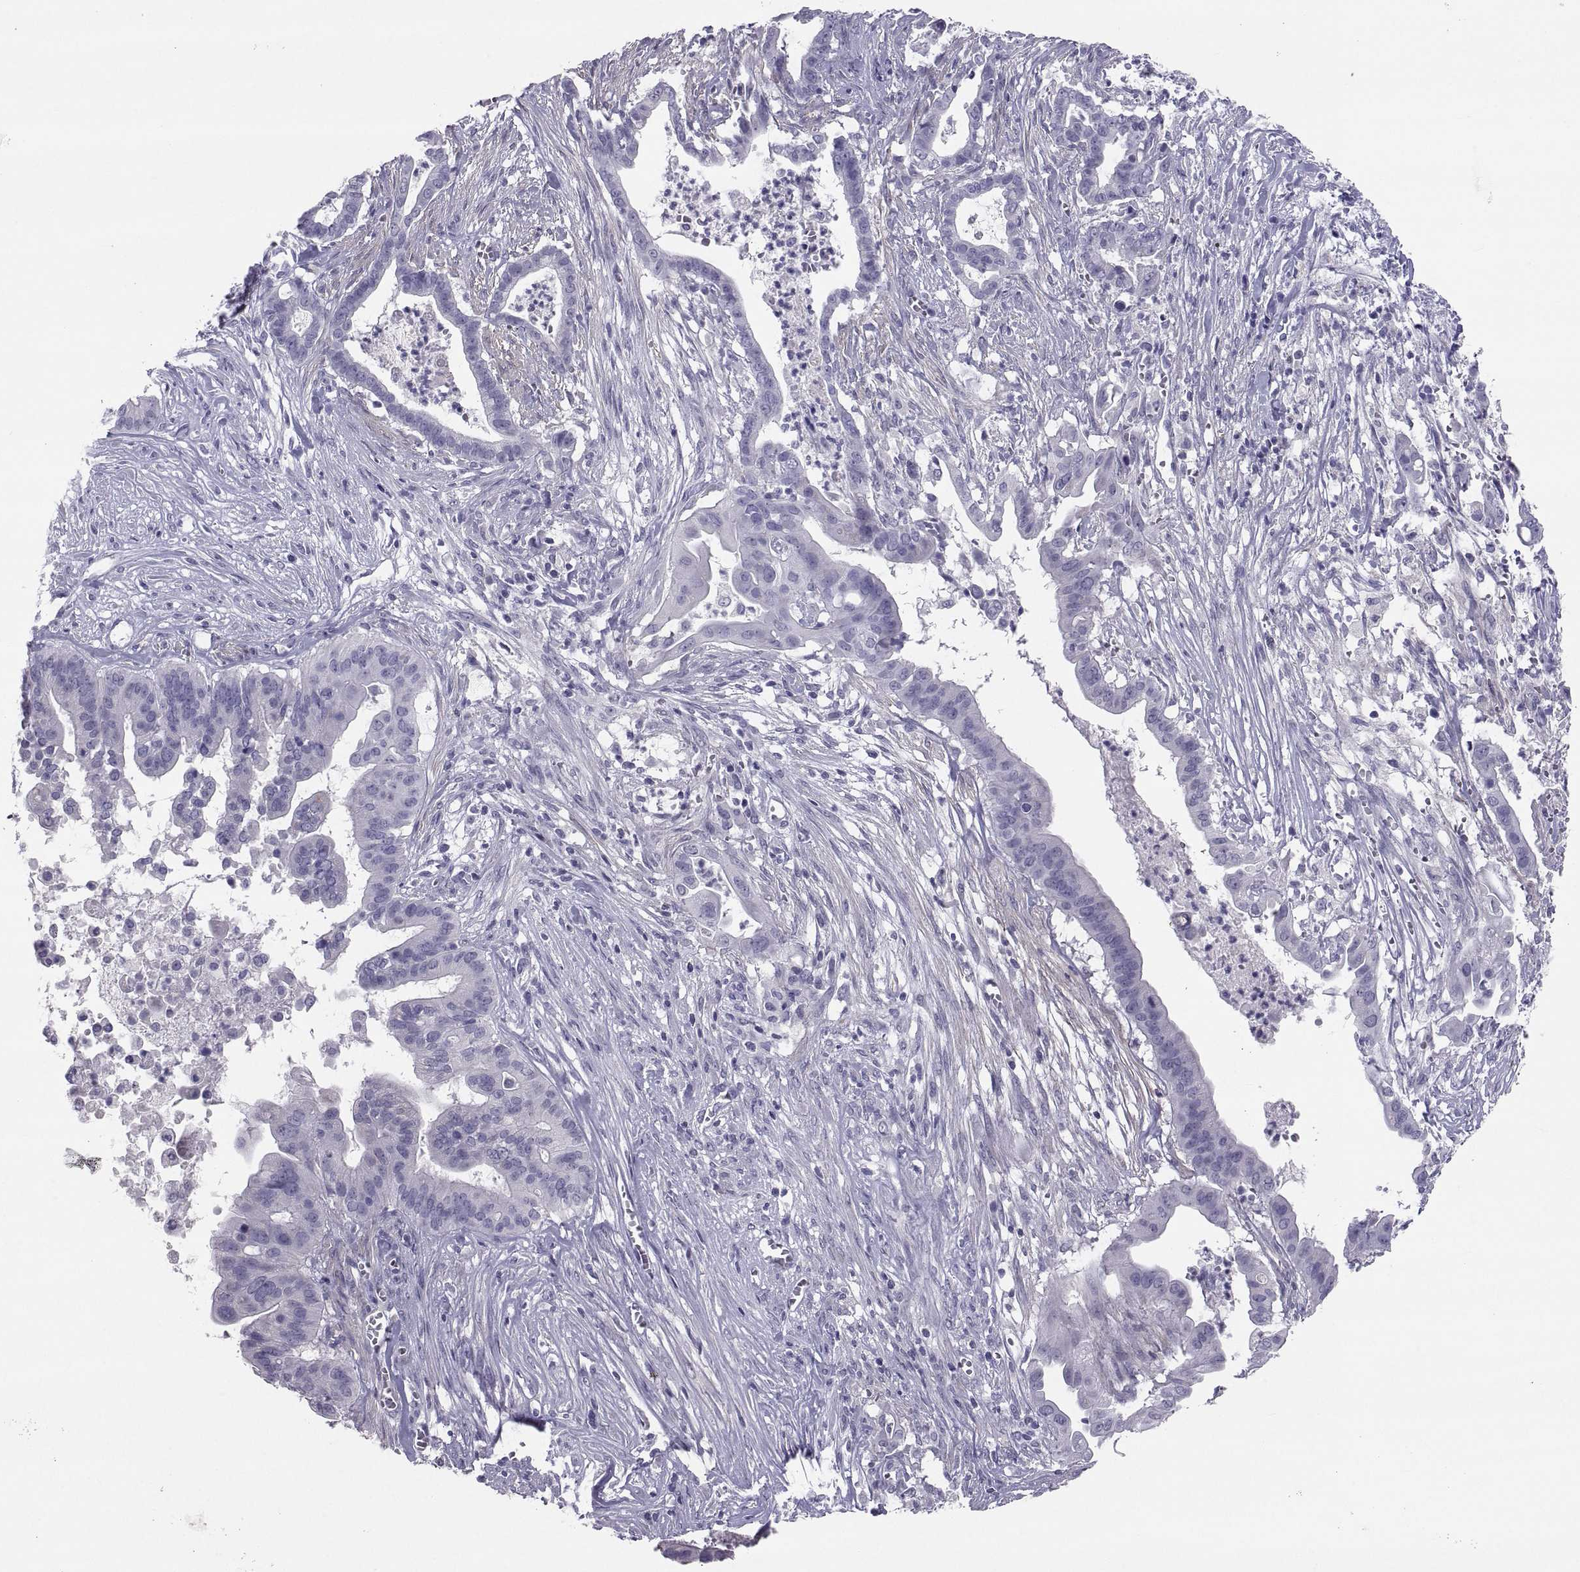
{"staining": {"intensity": "negative", "quantity": "none", "location": "none"}, "tissue": "pancreatic cancer", "cell_type": "Tumor cells", "image_type": "cancer", "snomed": [{"axis": "morphology", "description": "Adenocarcinoma, NOS"}, {"axis": "topography", "description": "Pancreas"}], "caption": "An IHC histopathology image of adenocarcinoma (pancreatic) is shown. There is no staining in tumor cells of adenocarcinoma (pancreatic).", "gene": "IGSF1", "patient": {"sex": "male", "age": 61}}